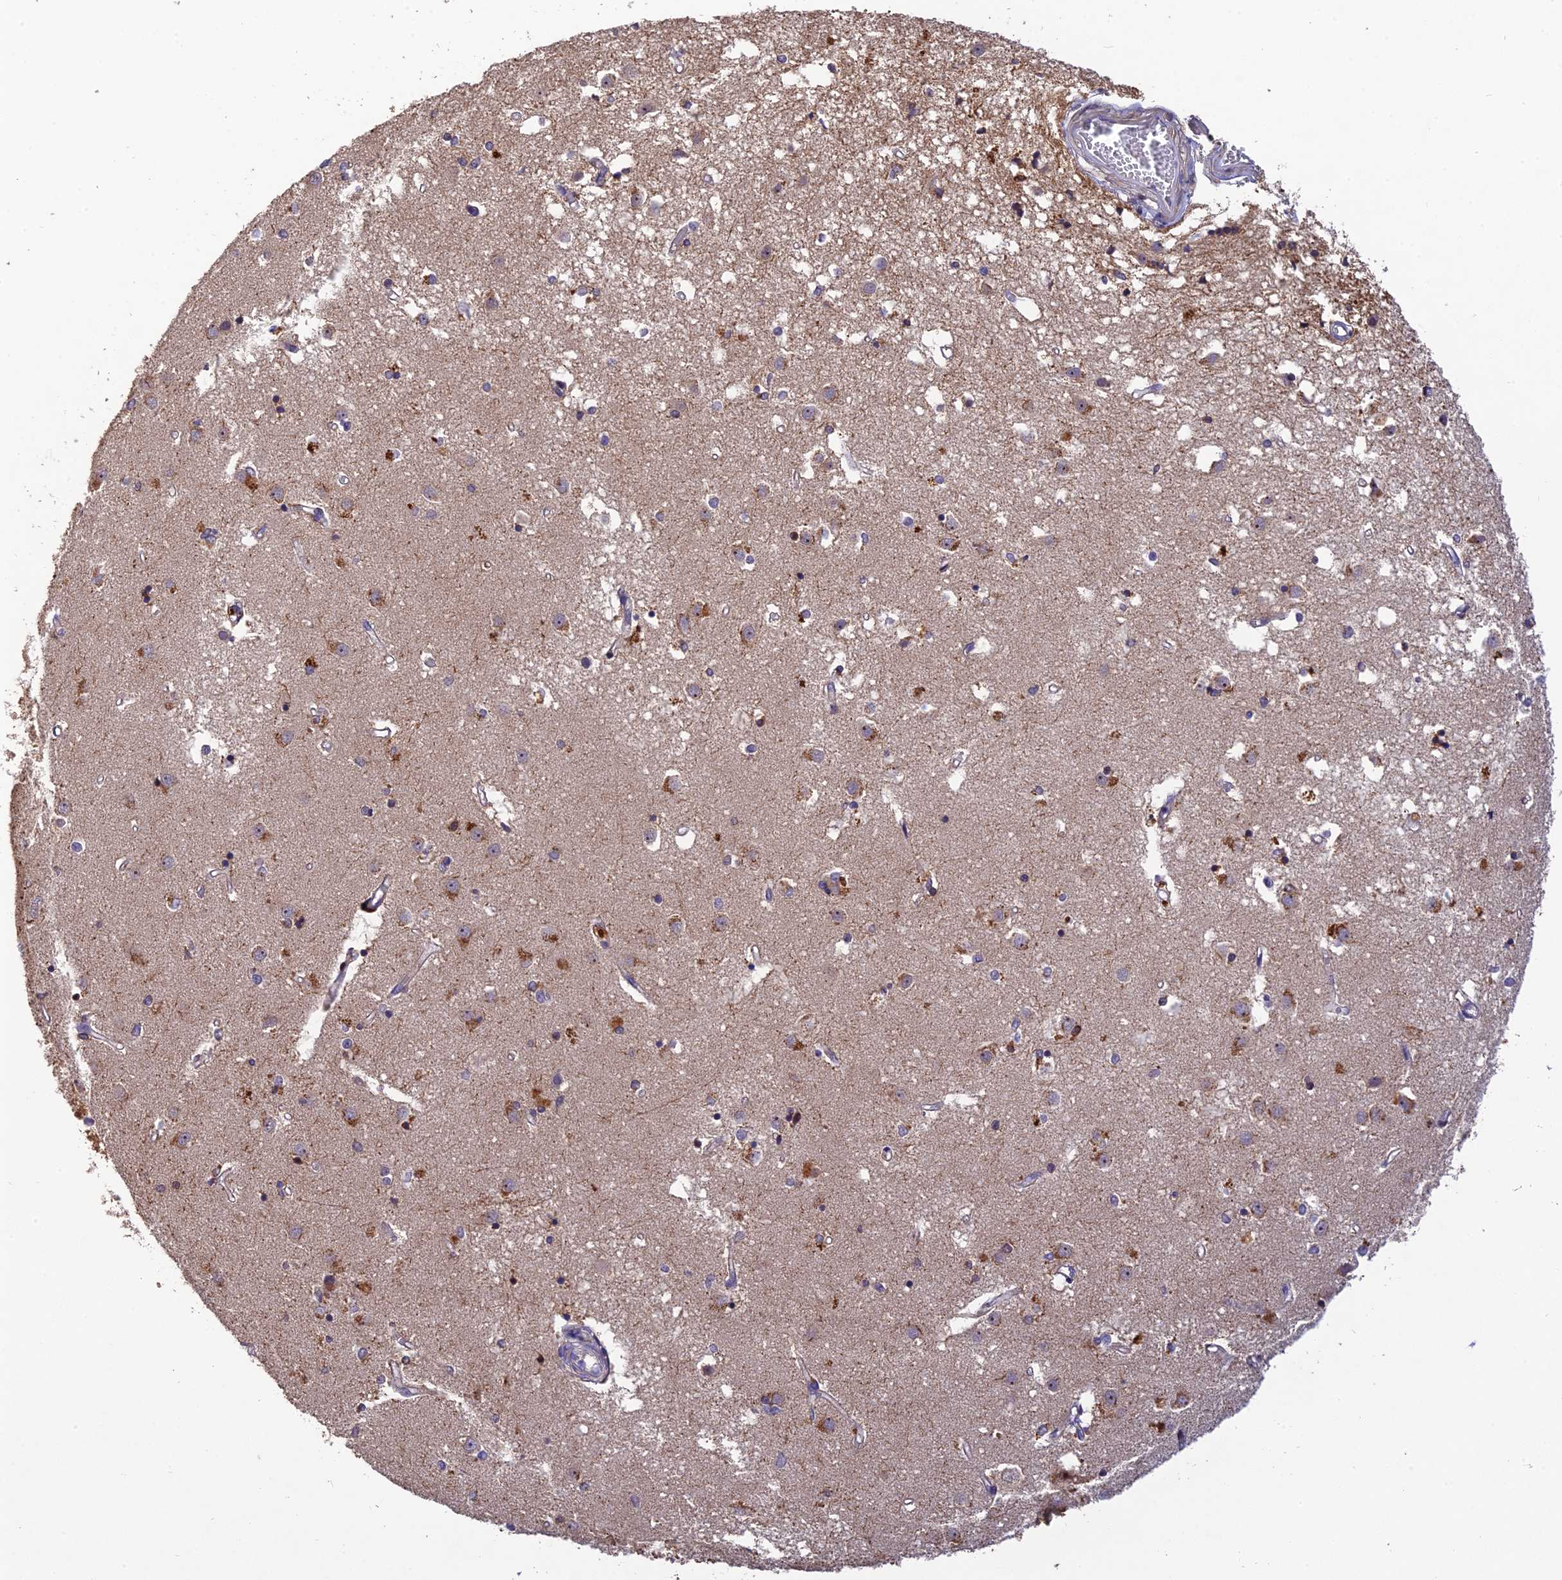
{"staining": {"intensity": "moderate", "quantity": "25%-75%", "location": "cytoplasmic/membranous,nuclear"}, "tissue": "caudate", "cell_type": "Glial cells", "image_type": "normal", "snomed": [{"axis": "morphology", "description": "Normal tissue, NOS"}, {"axis": "topography", "description": "Lateral ventricle wall"}], "caption": "Caudate stained with DAB (3,3'-diaminobenzidine) immunohistochemistry displays medium levels of moderate cytoplasmic/membranous,nuclear staining in approximately 25%-75% of glial cells.", "gene": "DENND5B", "patient": {"sex": "male", "age": 45}}